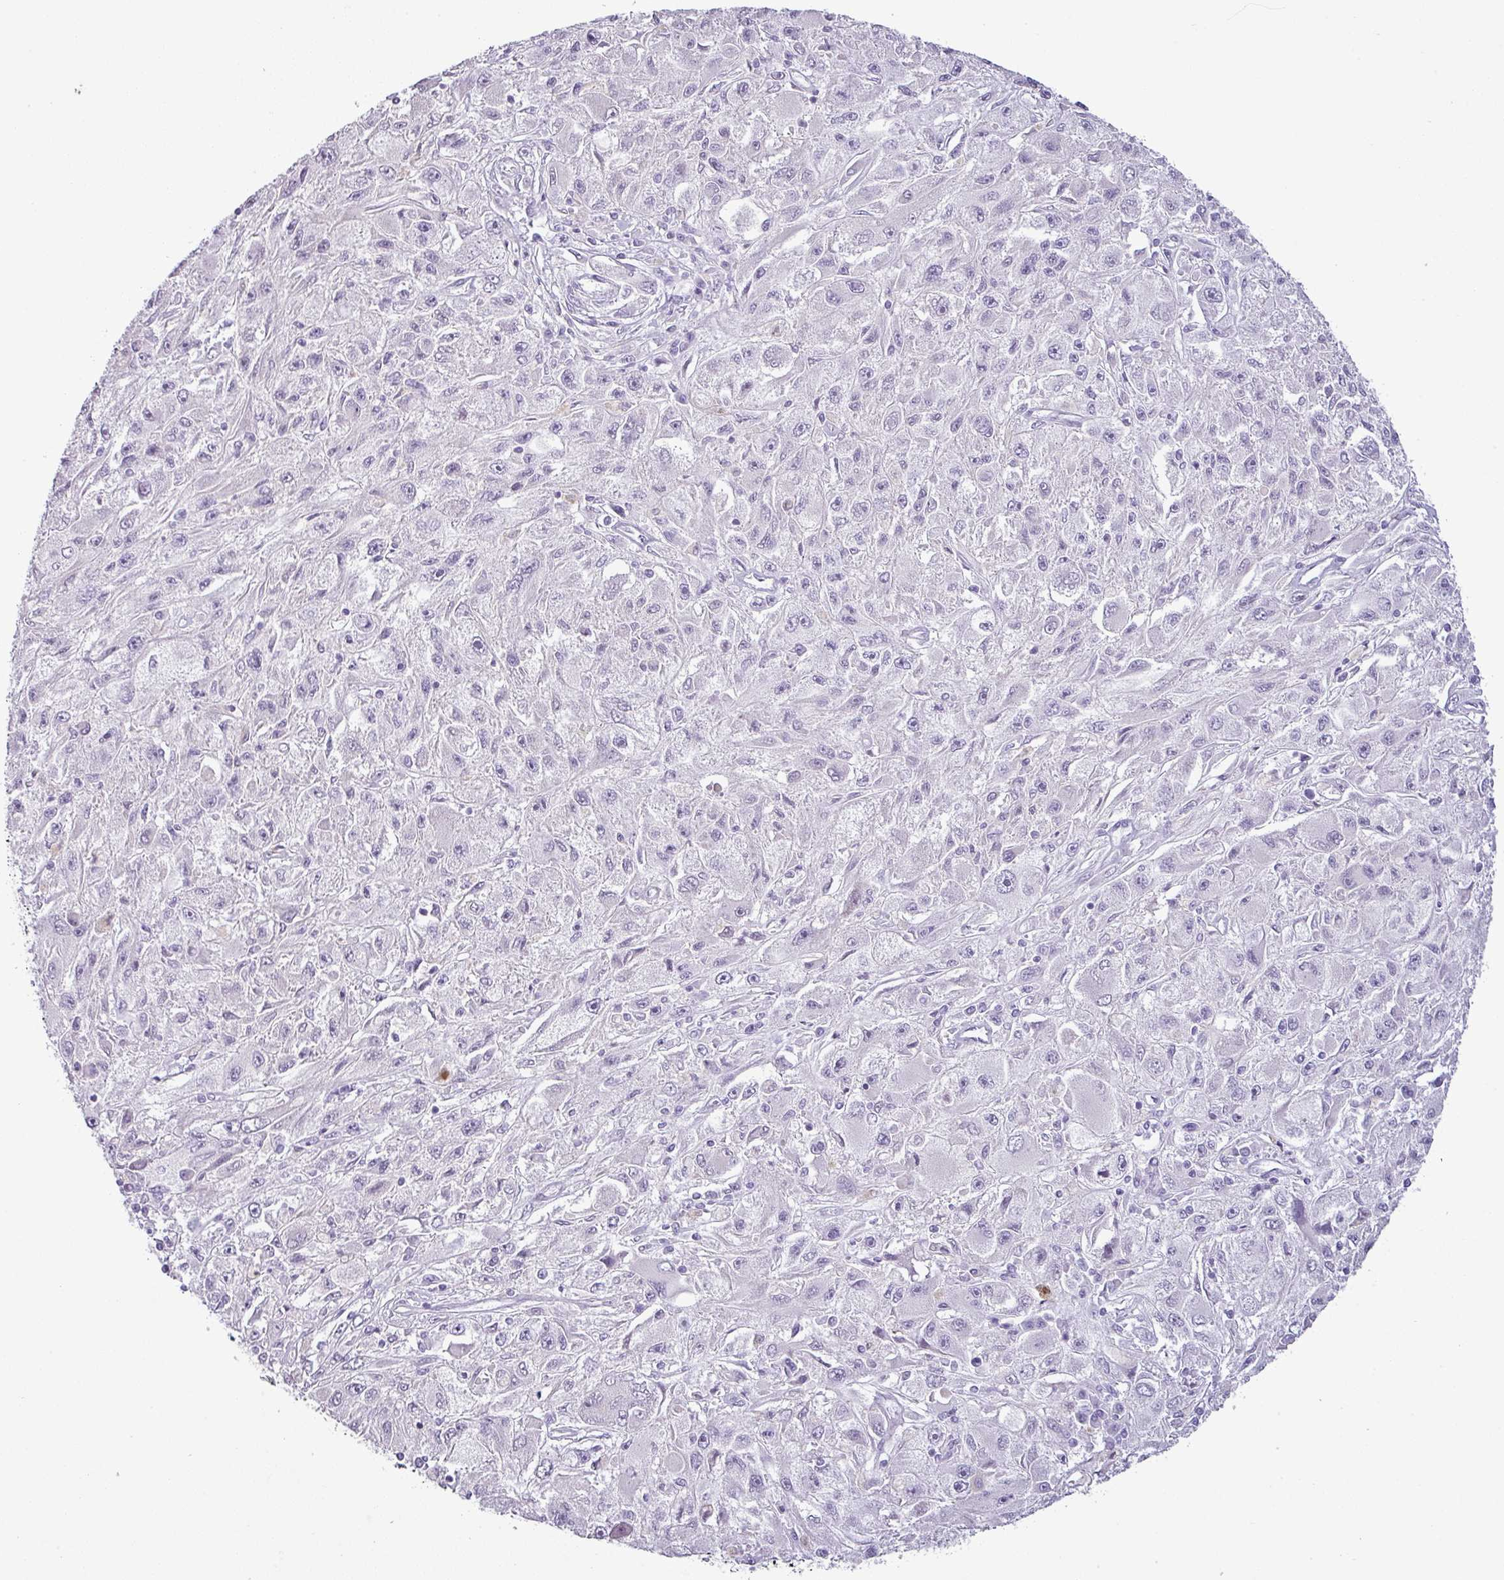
{"staining": {"intensity": "negative", "quantity": "none", "location": "none"}, "tissue": "melanoma", "cell_type": "Tumor cells", "image_type": "cancer", "snomed": [{"axis": "morphology", "description": "Malignant melanoma, Metastatic site"}, {"axis": "topography", "description": "Skin"}], "caption": "Melanoma was stained to show a protein in brown. There is no significant staining in tumor cells.", "gene": "CDH16", "patient": {"sex": "male", "age": 53}}